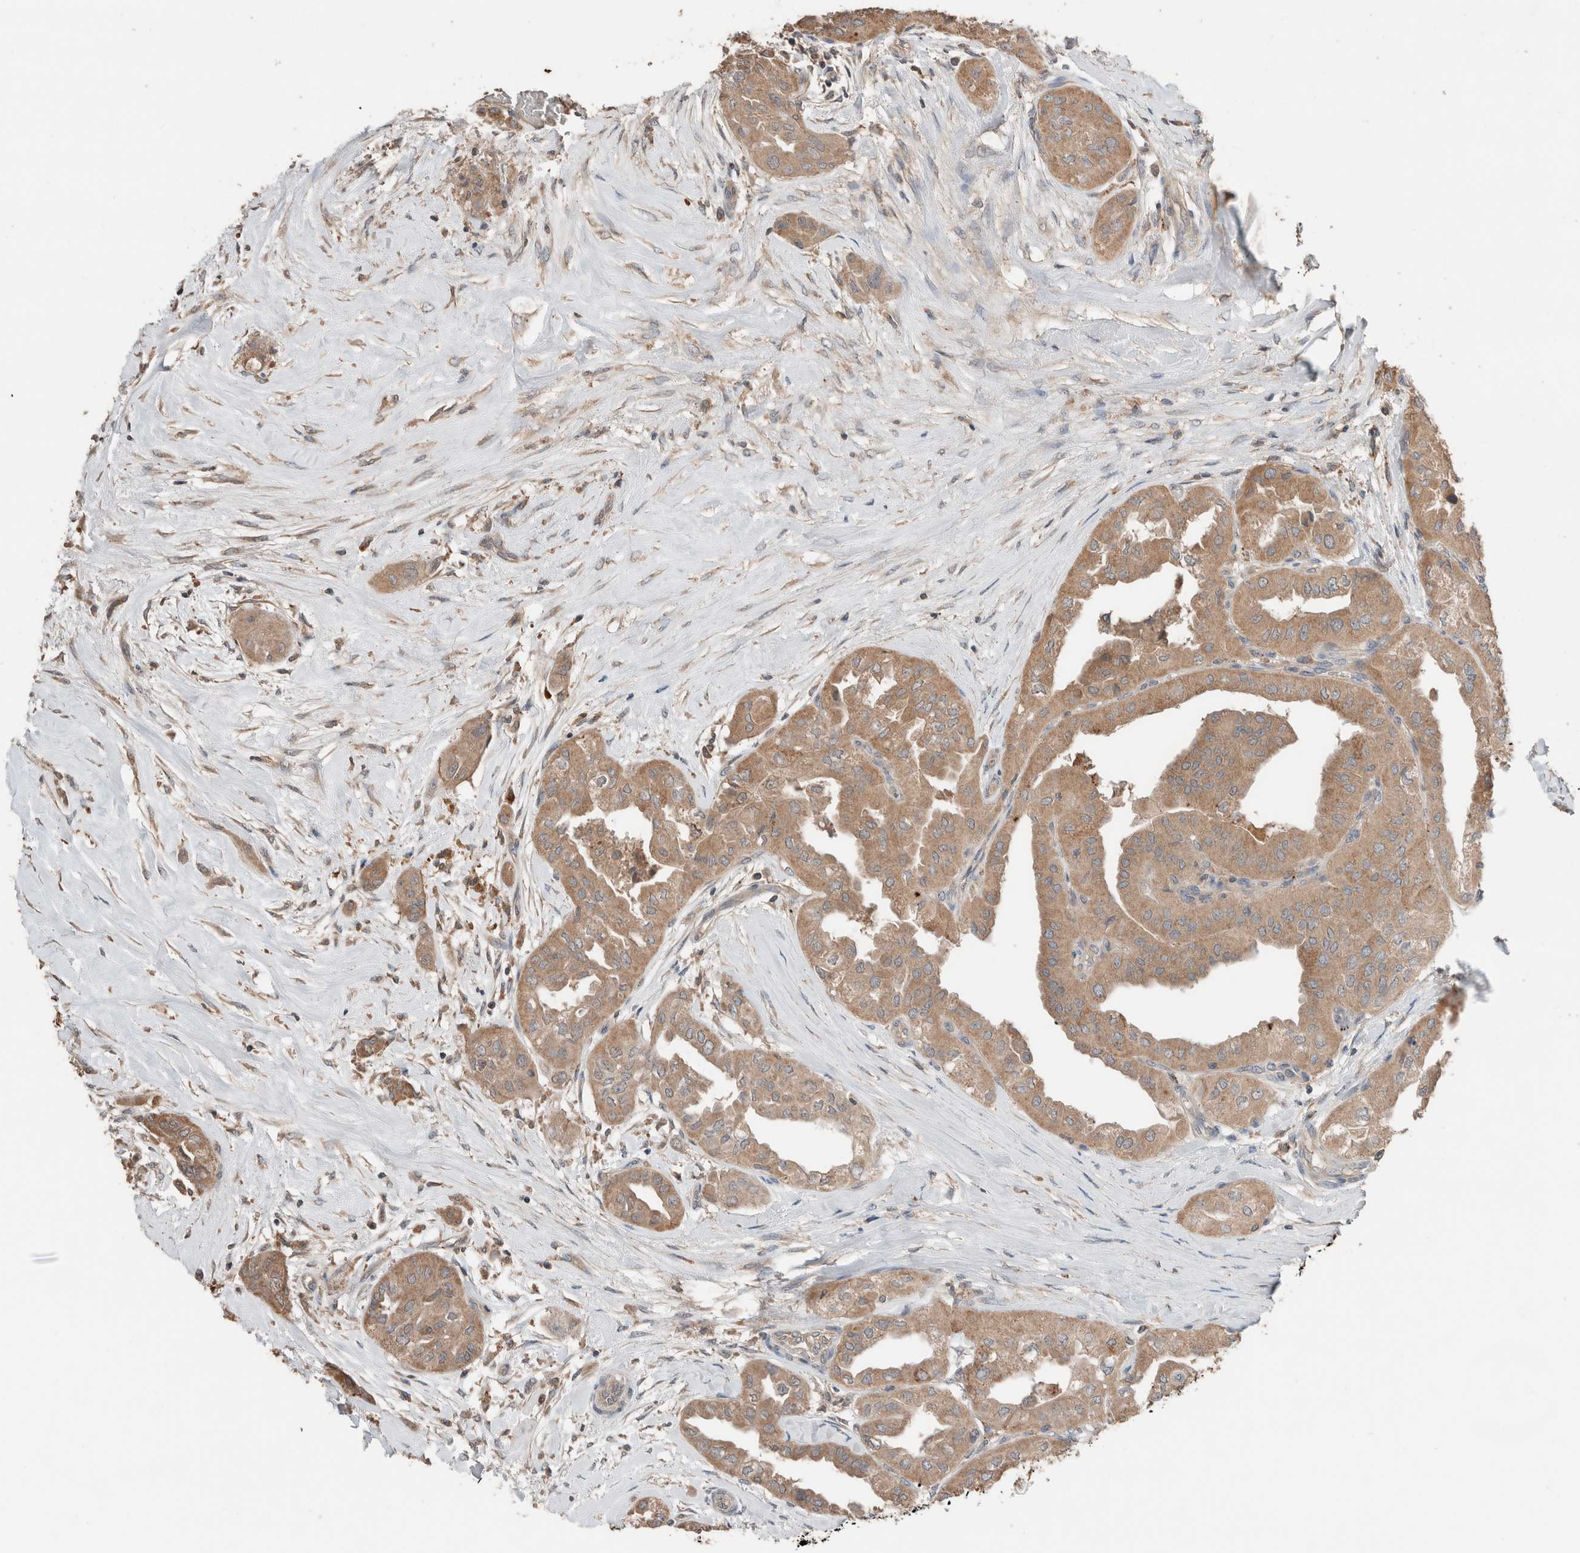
{"staining": {"intensity": "moderate", "quantity": ">75%", "location": "cytoplasmic/membranous"}, "tissue": "thyroid cancer", "cell_type": "Tumor cells", "image_type": "cancer", "snomed": [{"axis": "morphology", "description": "Papillary adenocarcinoma, NOS"}, {"axis": "topography", "description": "Thyroid gland"}], "caption": "Immunohistochemistry (IHC) histopathology image of neoplastic tissue: thyroid papillary adenocarcinoma stained using immunohistochemistry (IHC) reveals medium levels of moderate protein expression localized specifically in the cytoplasmic/membranous of tumor cells, appearing as a cytoplasmic/membranous brown color.", "gene": "ERAP2", "patient": {"sex": "female", "age": 59}}